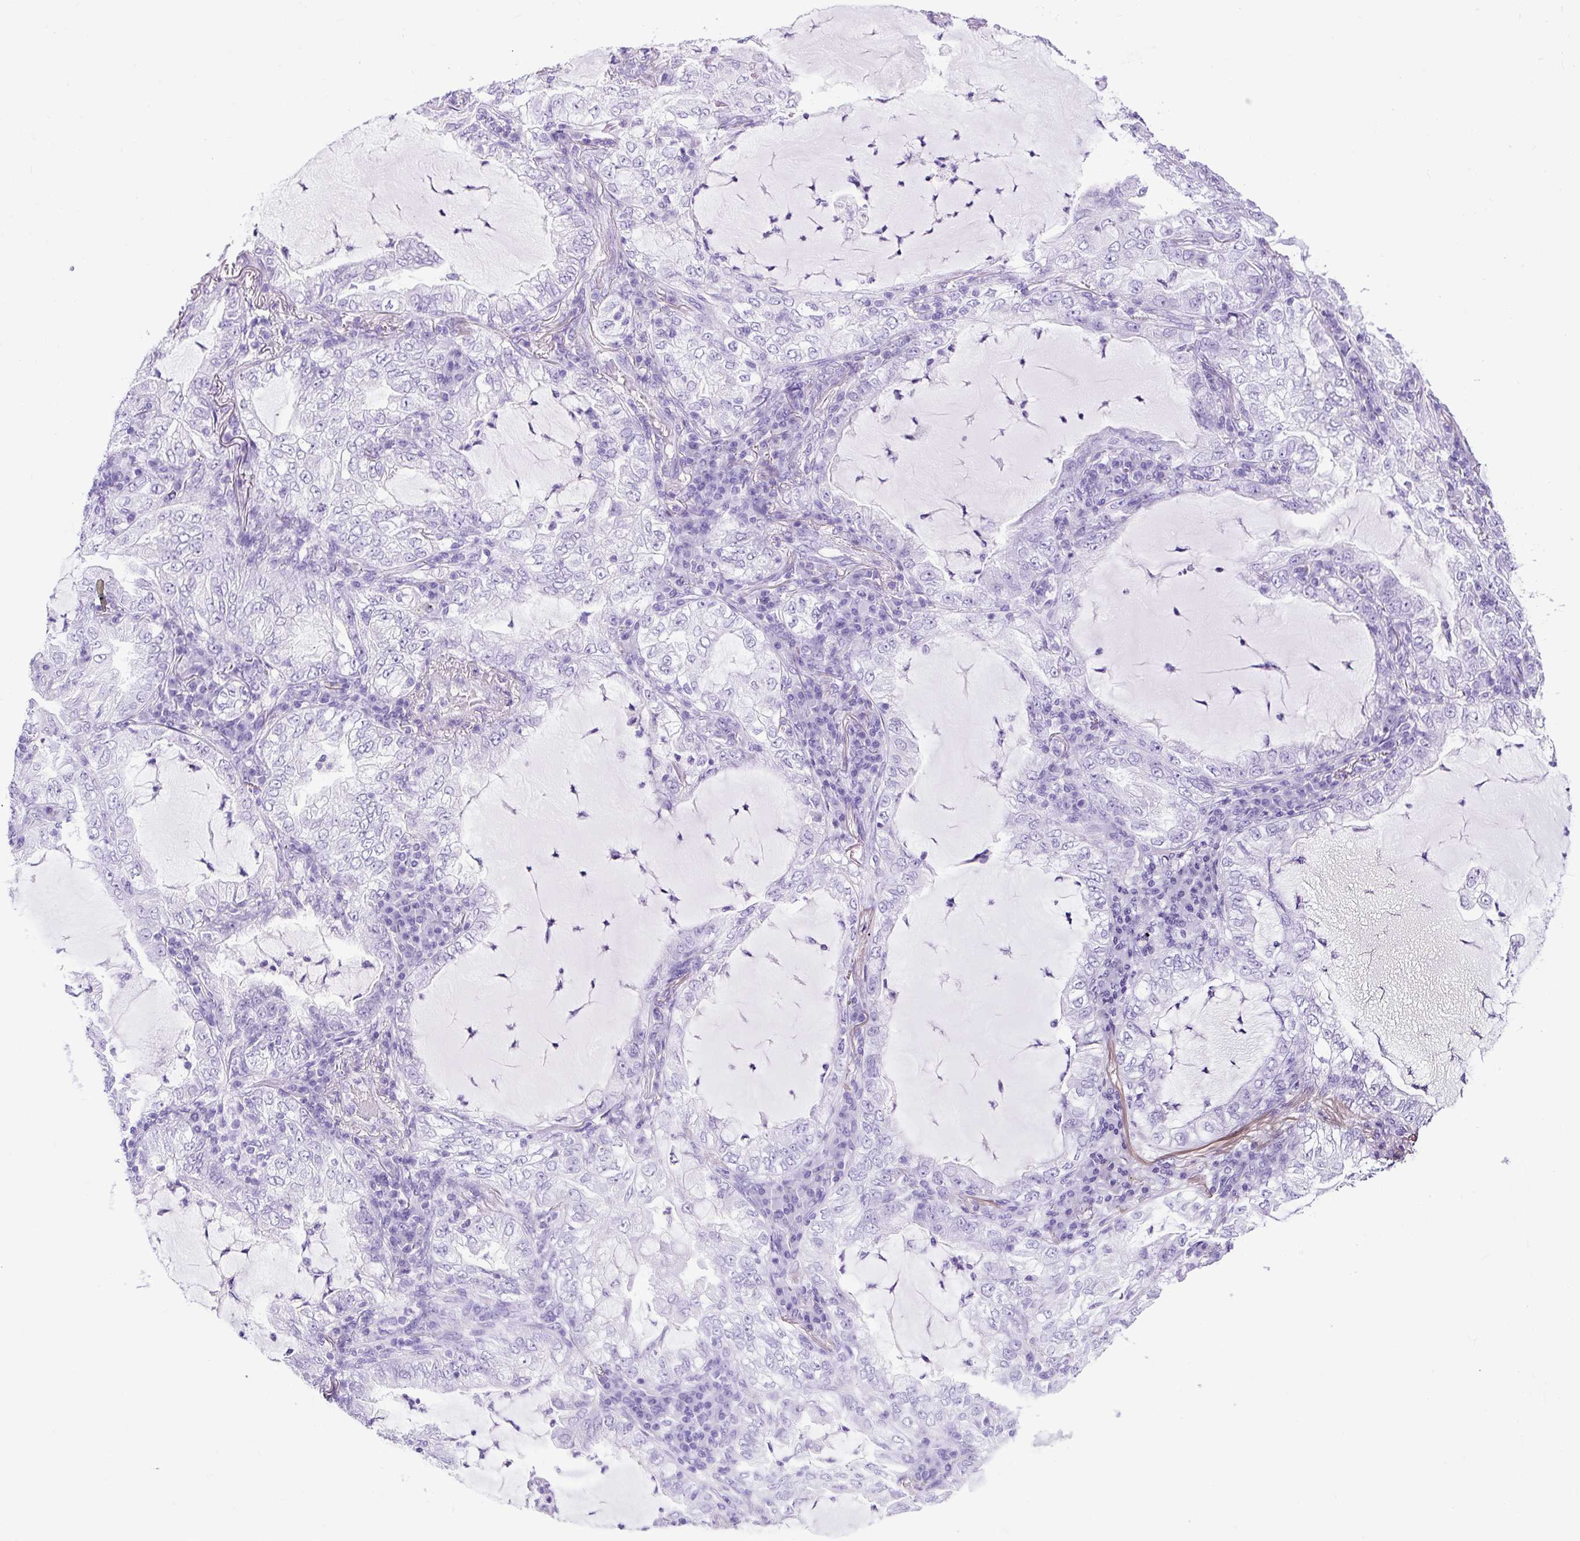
{"staining": {"intensity": "negative", "quantity": "none", "location": "none"}, "tissue": "lung cancer", "cell_type": "Tumor cells", "image_type": "cancer", "snomed": [{"axis": "morphology", "description": "Adenocarcinoma, NOS"}, {"axis": "topography", "description": "Lung"}], "caption": "A high-resolution photomicrograph shows immunohistochemistry staining of lung cancer, which demonstrates no significant positivity in tumor cells. (Stains: DAB immunohistochemistry (IHC) with hematoxylin counter stain, Microscopy: brightfield microscopy at high magnification).", "gene": "CEL", "patient": {"sex": "female", "age": 73}}